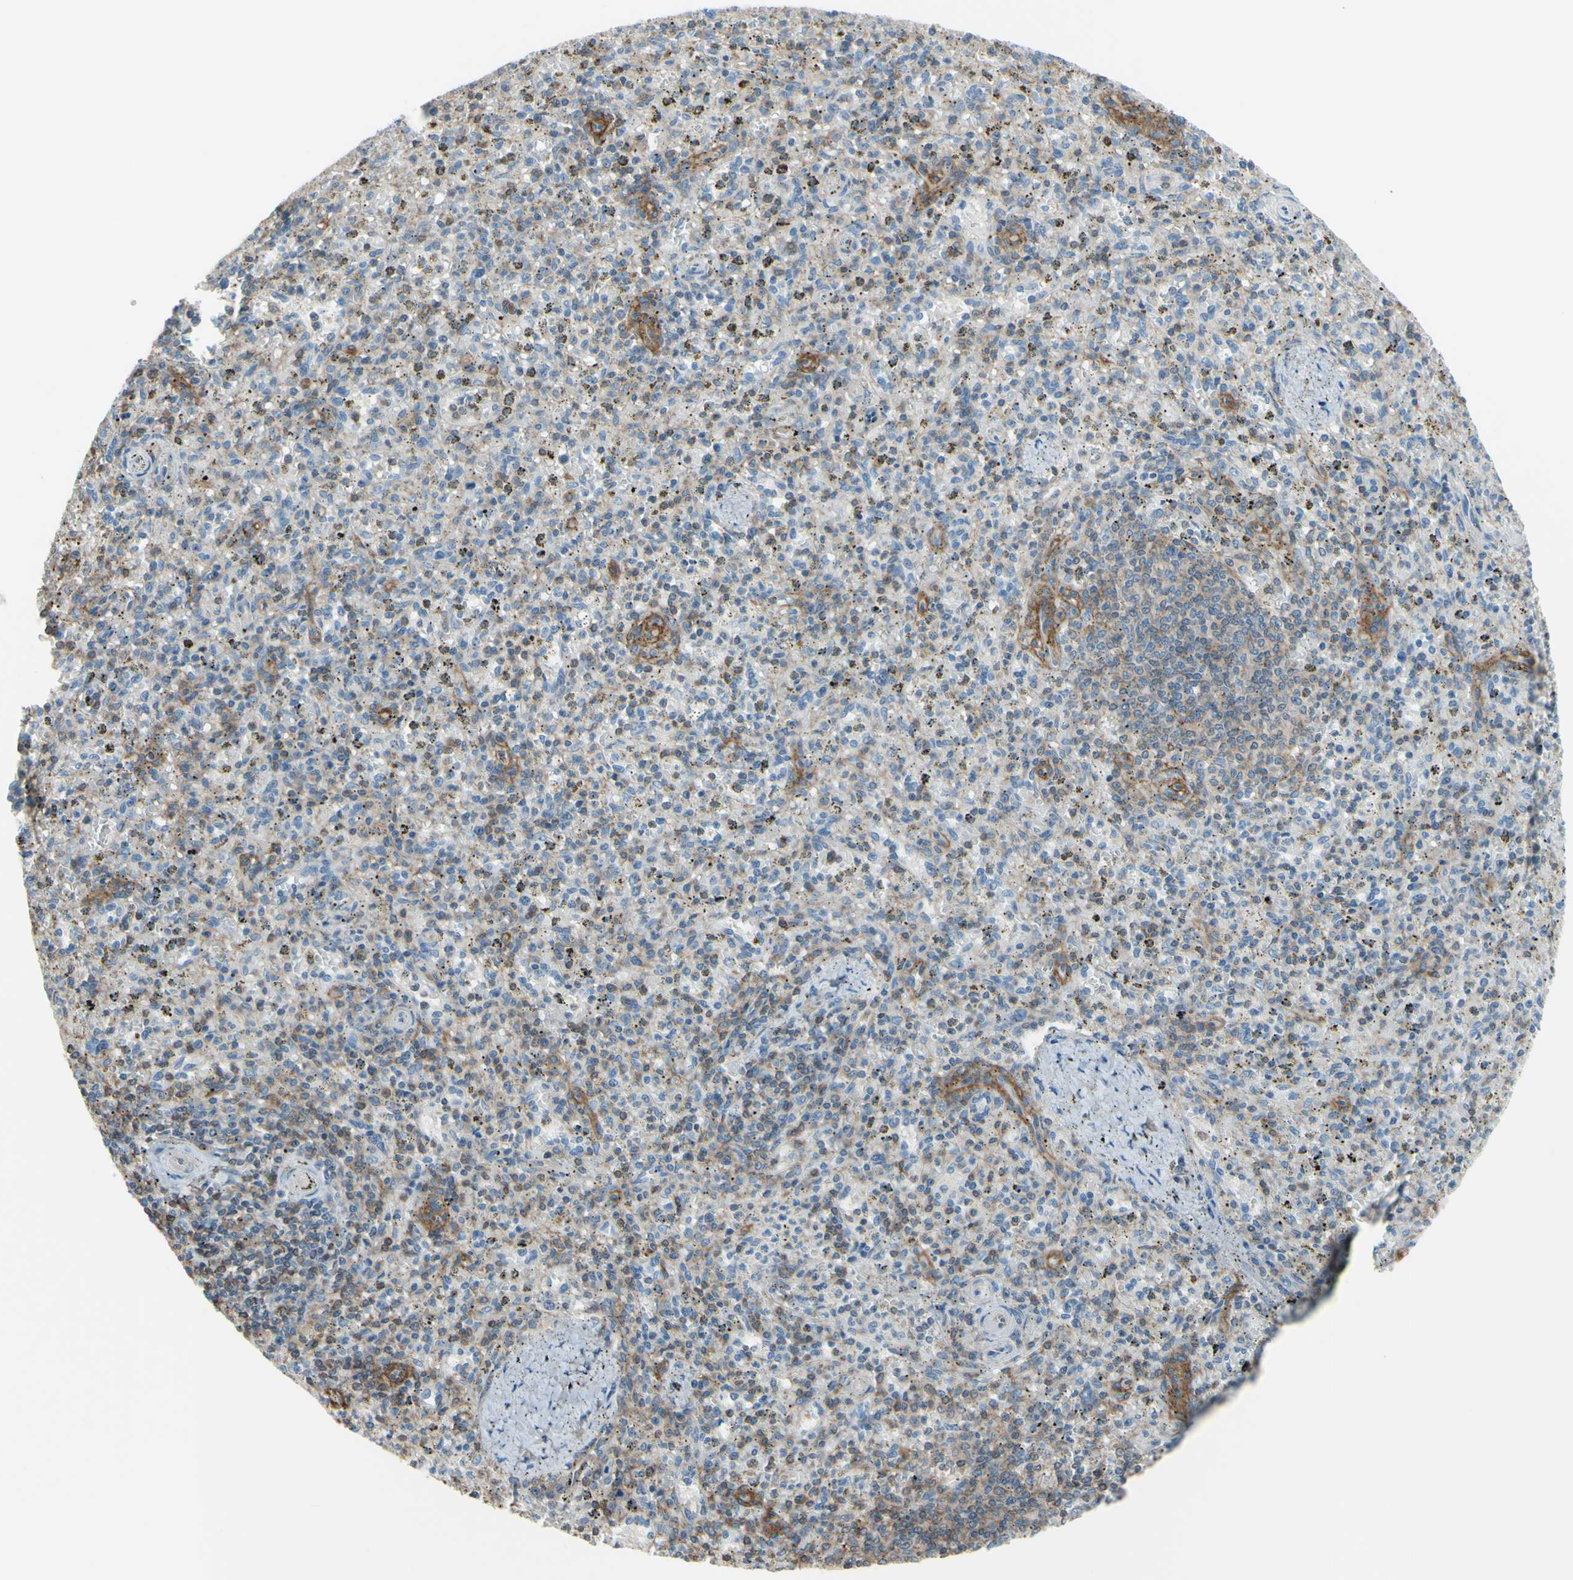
{"staining": {"intensity": "negative", "quantity": "none", "location": "none"}, "tissue": "spleen", "cell_type": "Cells in red pulp", "image_type": "normal", "snomed": [{"axis": "morphology", "description": "Normal tissue, NOS"}, {"axis": "topography", "description": "Spleen"}], "caption": "Immunohistochemical staining of unremarkable human spleen demonstrates no significant staining in cells in red pulp. (Brightfield microscopy of DAB (3,3'-diaminobenzidine) IHC at high magnification).", "gene": "ADD1", "patient": {"sex": "male", "age": 72}}